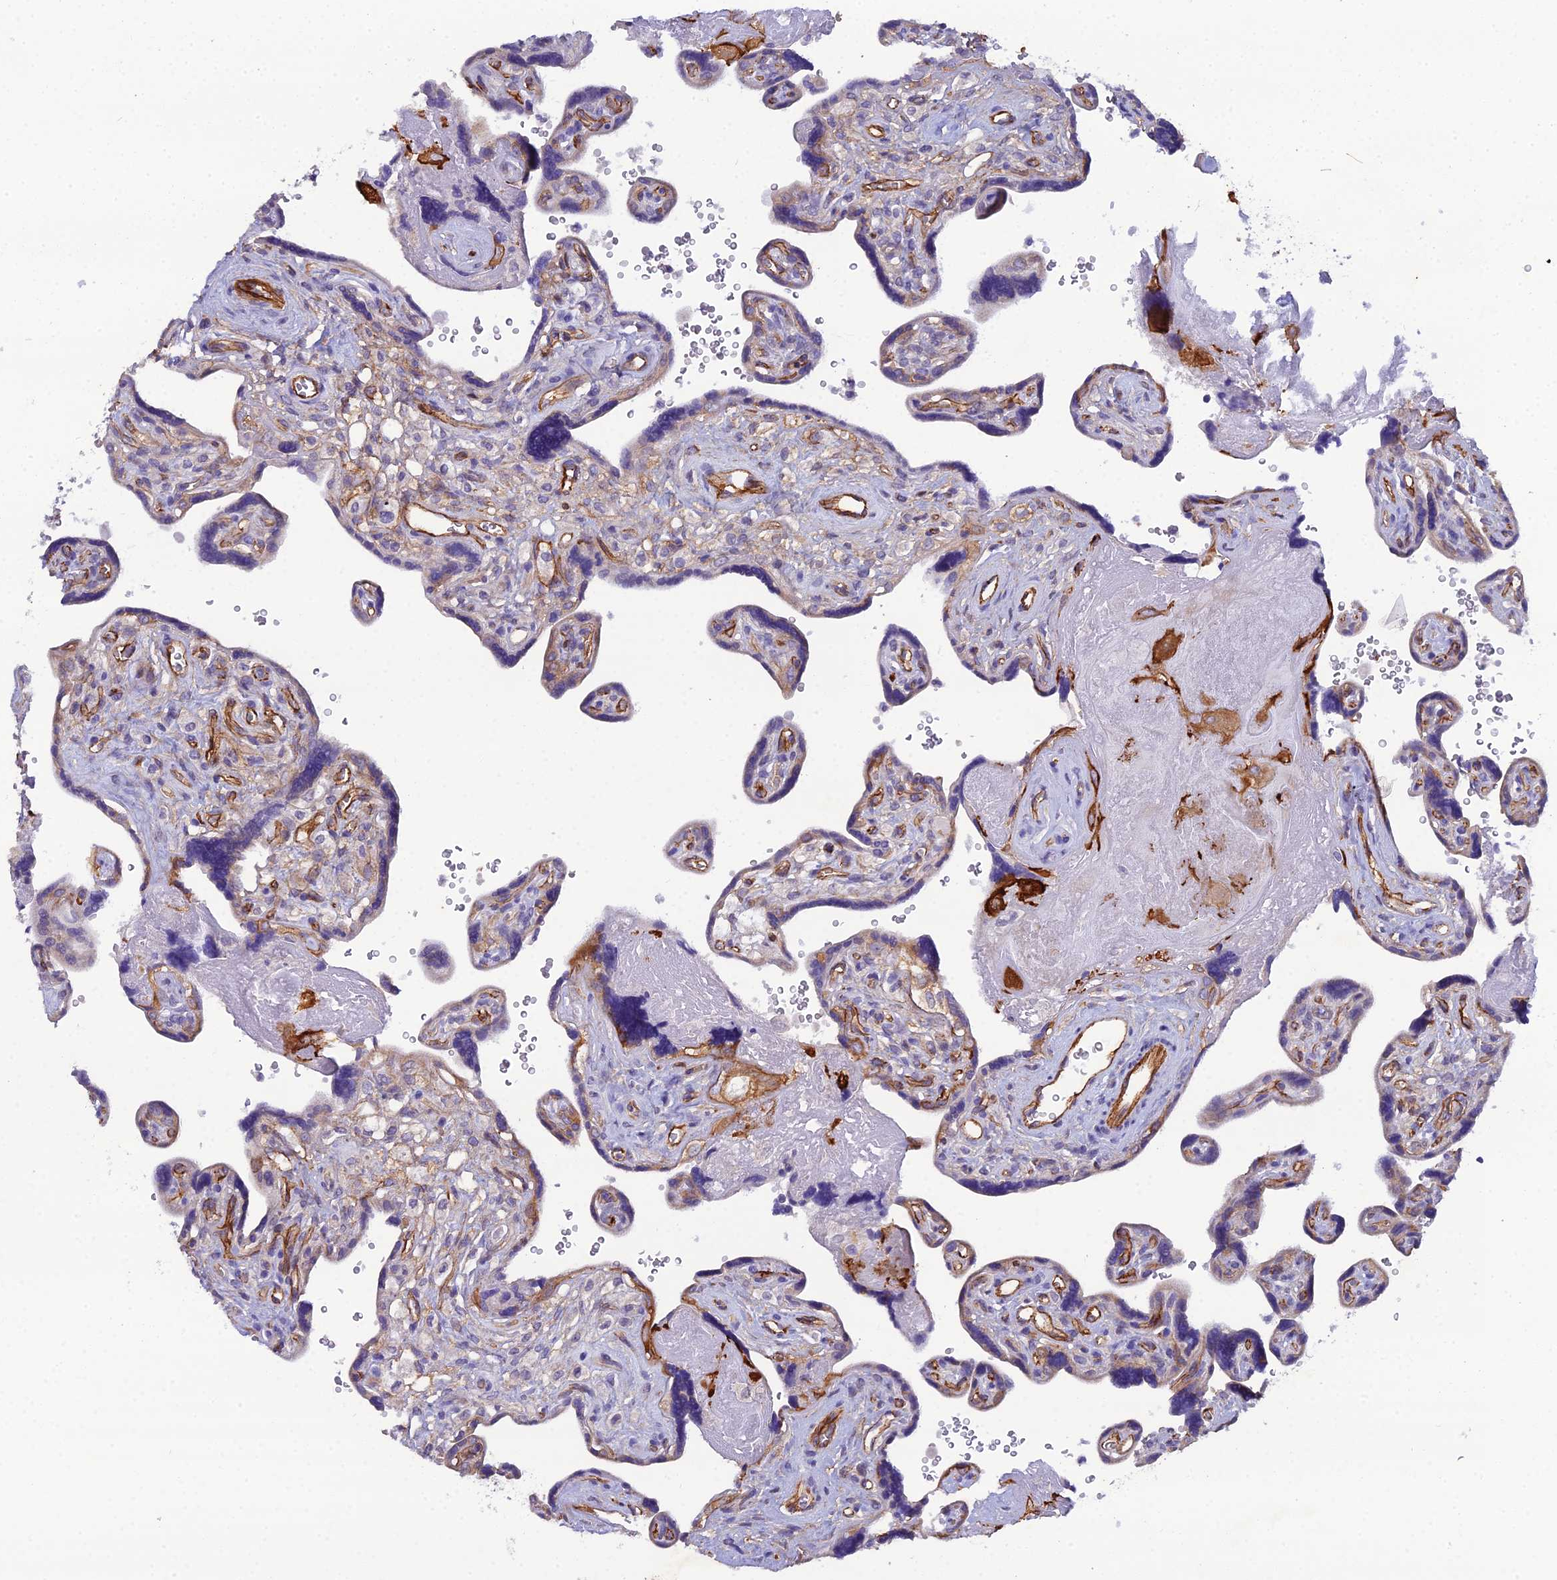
{"staining": {"intensity": "negative", "quantity": "none", "location": "none"}, "tissue": "placenta", "cell_type": "Trophoblastic cells", "image_type": "normal", "snomed": [{"axis": "morphology", "description": "Normal tissue, NOS"}, {"axis": "topography", "description": "Placenta"}], "caption": "This photomicrograph is of unremarkable placenta stained with immunohistochemistry (IHC) to label a protein in brown with the nuclei are counter-stained blue. There is no expression in trophoblastic cells.", "gene": "CFAP47", "patient": {"sex": "female", "age": 39}}